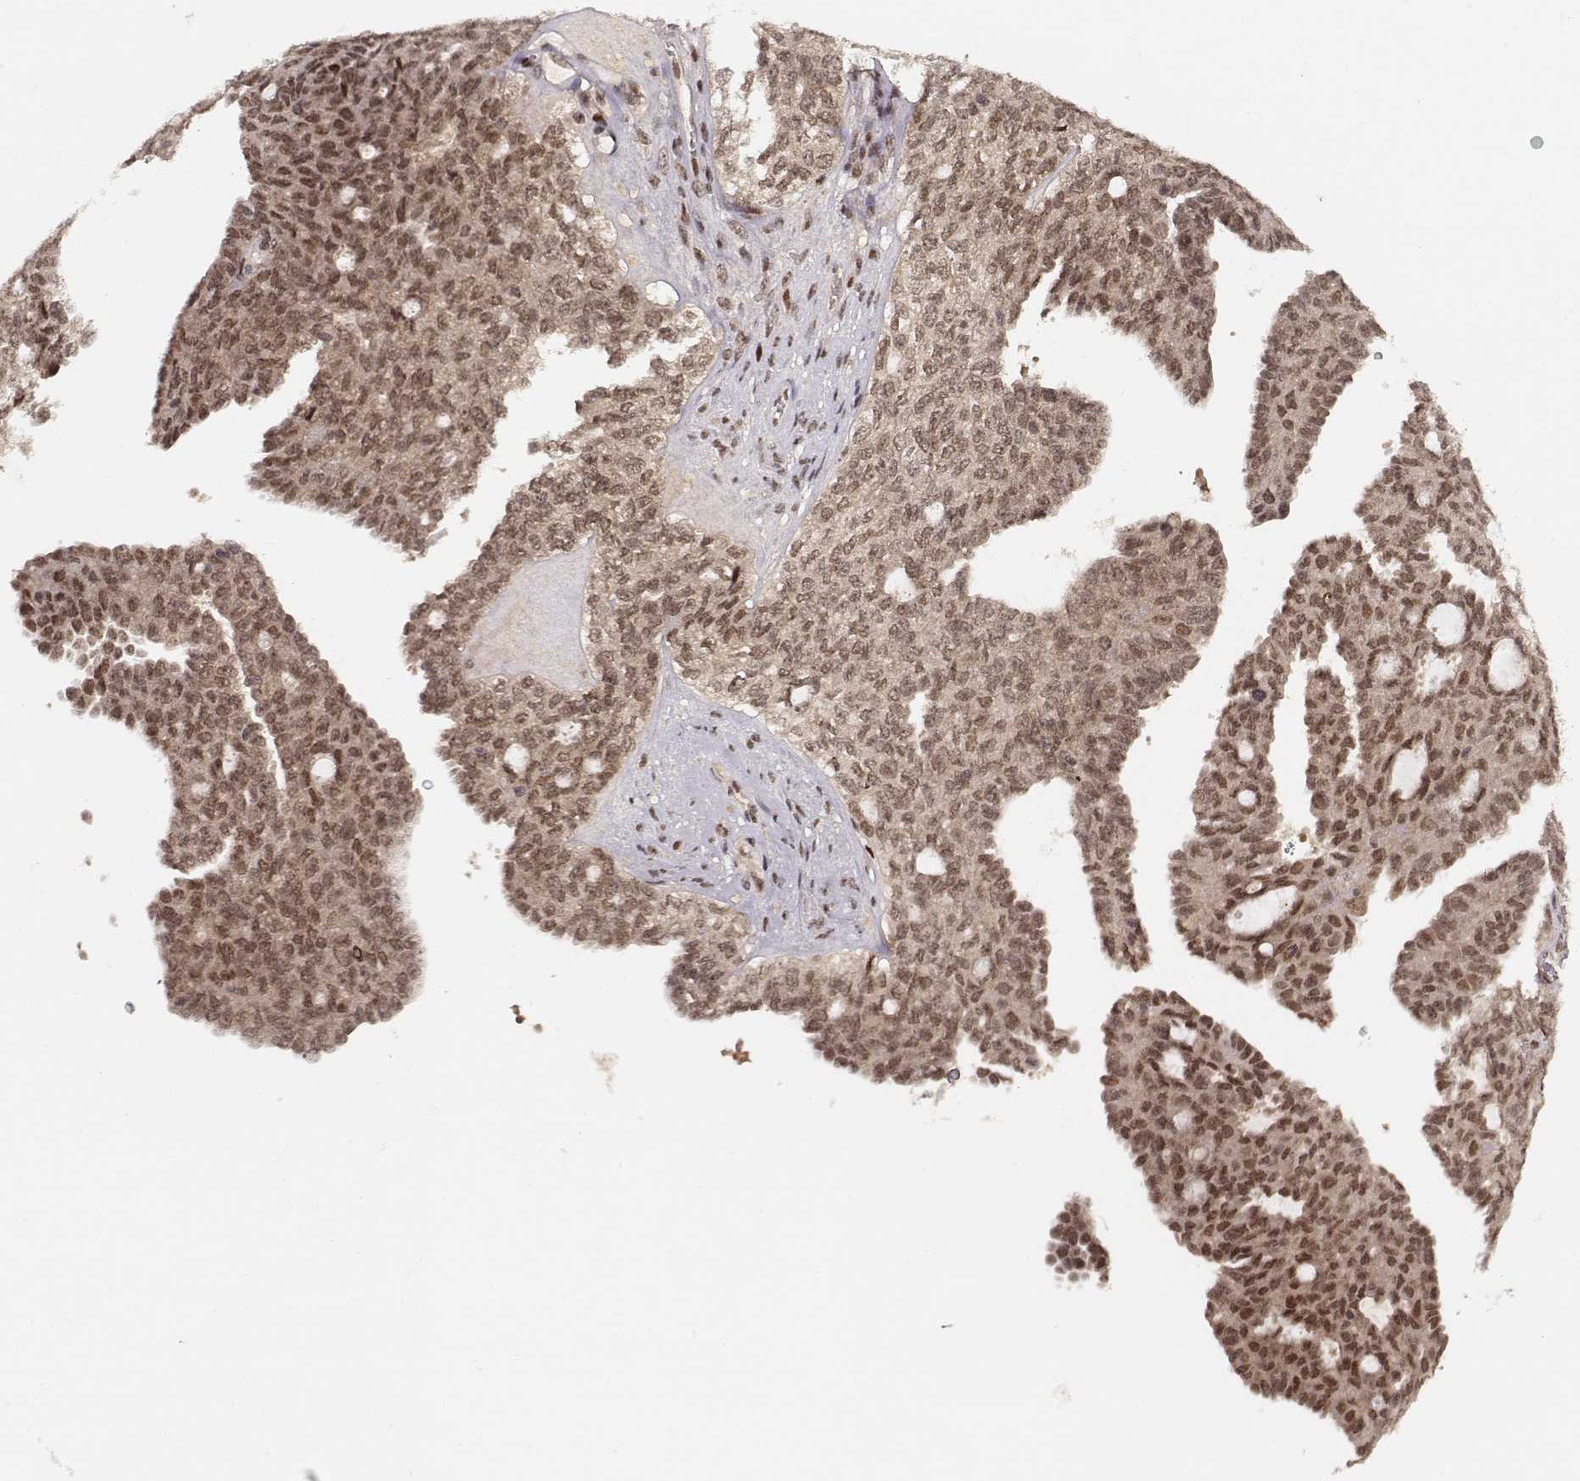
{"staining": {"intensity": "moderate", "quantity": ">75%", "location": "nuclear"}, "tissue": "ovarian cancer", "cell_type": "Tumor cells", "image_type": "cancer", "snomed": [{"axis": "morphology", "description": "Cystadenocarcinoma, serous, NOS"}, {"axis": "topography", "description": "Ovary"}], "caption": "Human ovarian cancer stained for a protein (brown) reveals moderate nuclear positive expression in approximately >75% of tumor cells.", "gene": "CSNK2A1", "patient": {"sex": "female", "age": 71}}